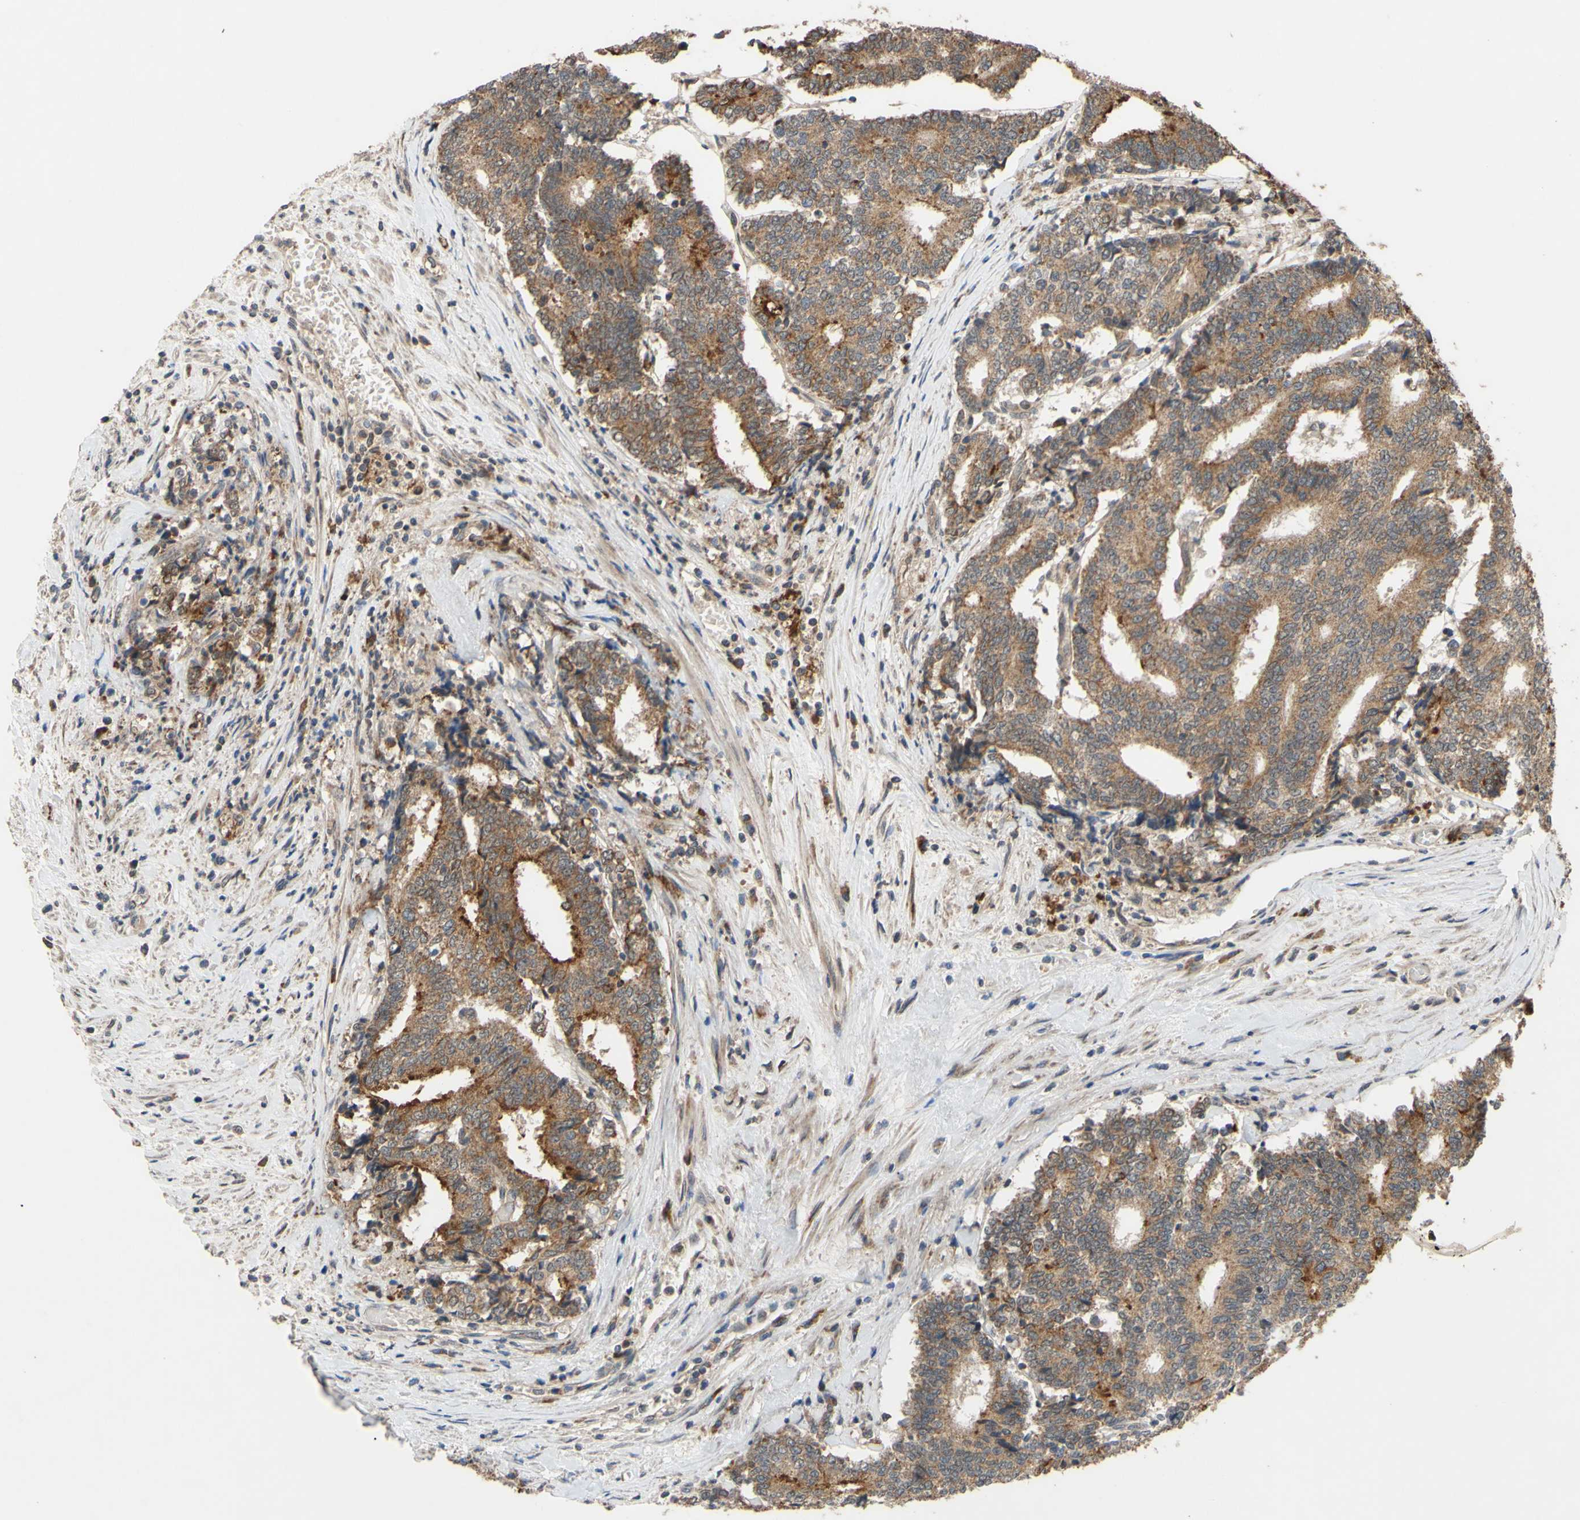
{"staining": {"intensity": "moderate", "quantity": ">75%", "location": "cytoplasmic/membranous"}, "tissue": "prostate cancer", "cell_type": "Tumor cells", "image_type": "cancer", "snomed": [{"axis": "morphology", "description": "Normal tissue, NOS"}, {"axis": "morphology", "description": "Adenocarcinoma, High grade"}, {"axis": "topography", "description": "Prostate"}, {"axis": "topography", "description": "Seminal veicle"}], "caption": "A micrograph of prostate cancer (adenocarcinoma (high-grade)) stained for a protein displays moderate cytoplasmic/membranous brown staining in tumor cells. (DAB (3,3'-diaminobenzidine) IHC, brown staining for protein, blue staining for nuclei).", "gene": "CD164", "patient": {"sex": "male", "age": 55}}